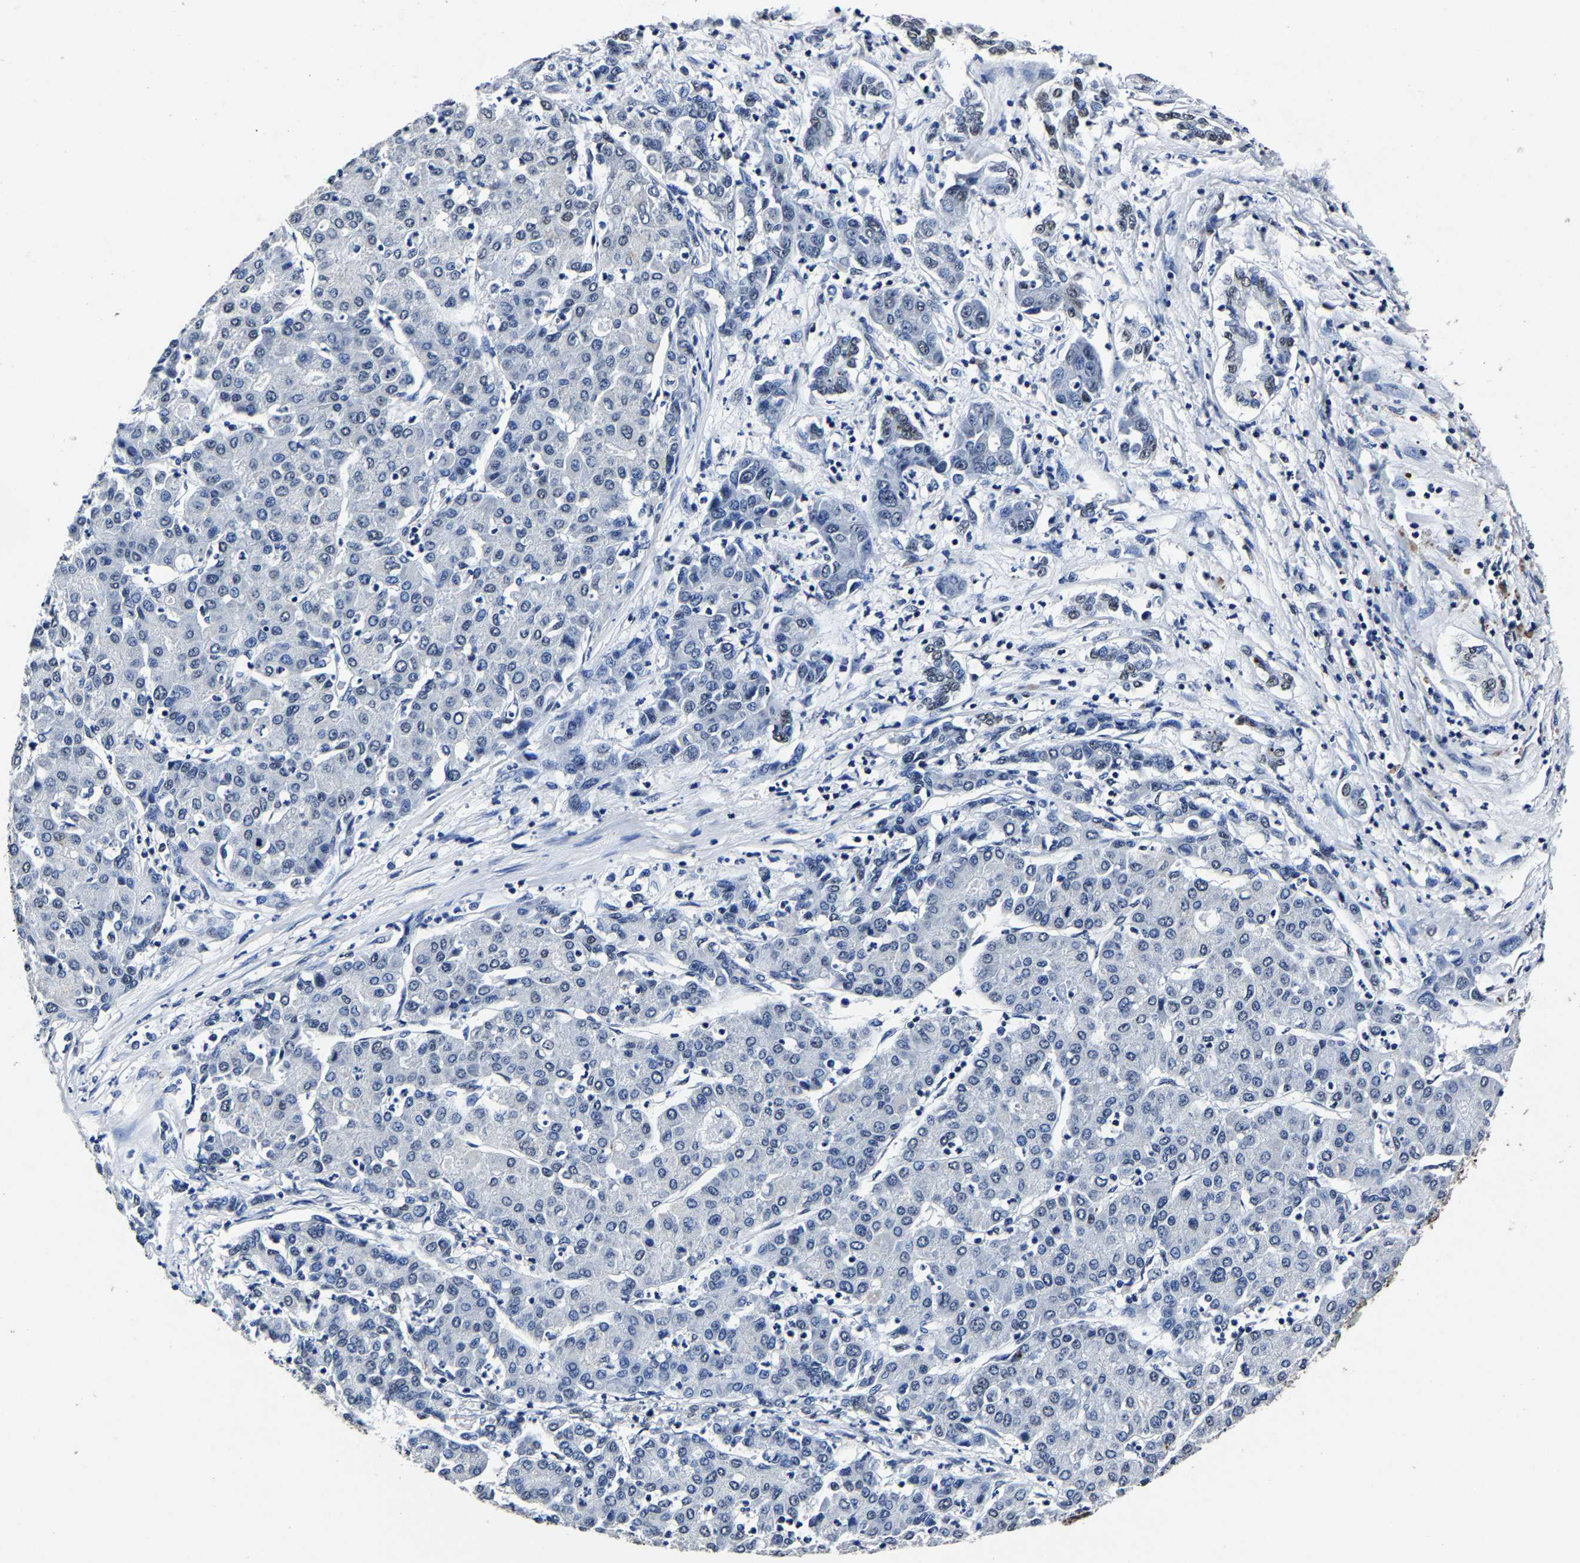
{"staining": {"intensity": "negative", "quantity": "none", "location": "none"}, "tissue": "liver cancer", "cell_type": "Tumor cells", "image_type": "cancer", "snomed": [{"axis": "morphology", "description": "Carcinoma, Hepatocellular, NOS"}, {"axis": "topography", "description": "Liver"}], "caption": "Immunohistochemical staining of human liver hepatocellular carcinoma exhibits no significant positivity in tumor cells. (Brightfield microscopy of DAB immunohistochemistry (IHC) at high magnification).", "gene": "RBM45", "patient": {"sex": "male", "age": 65}}